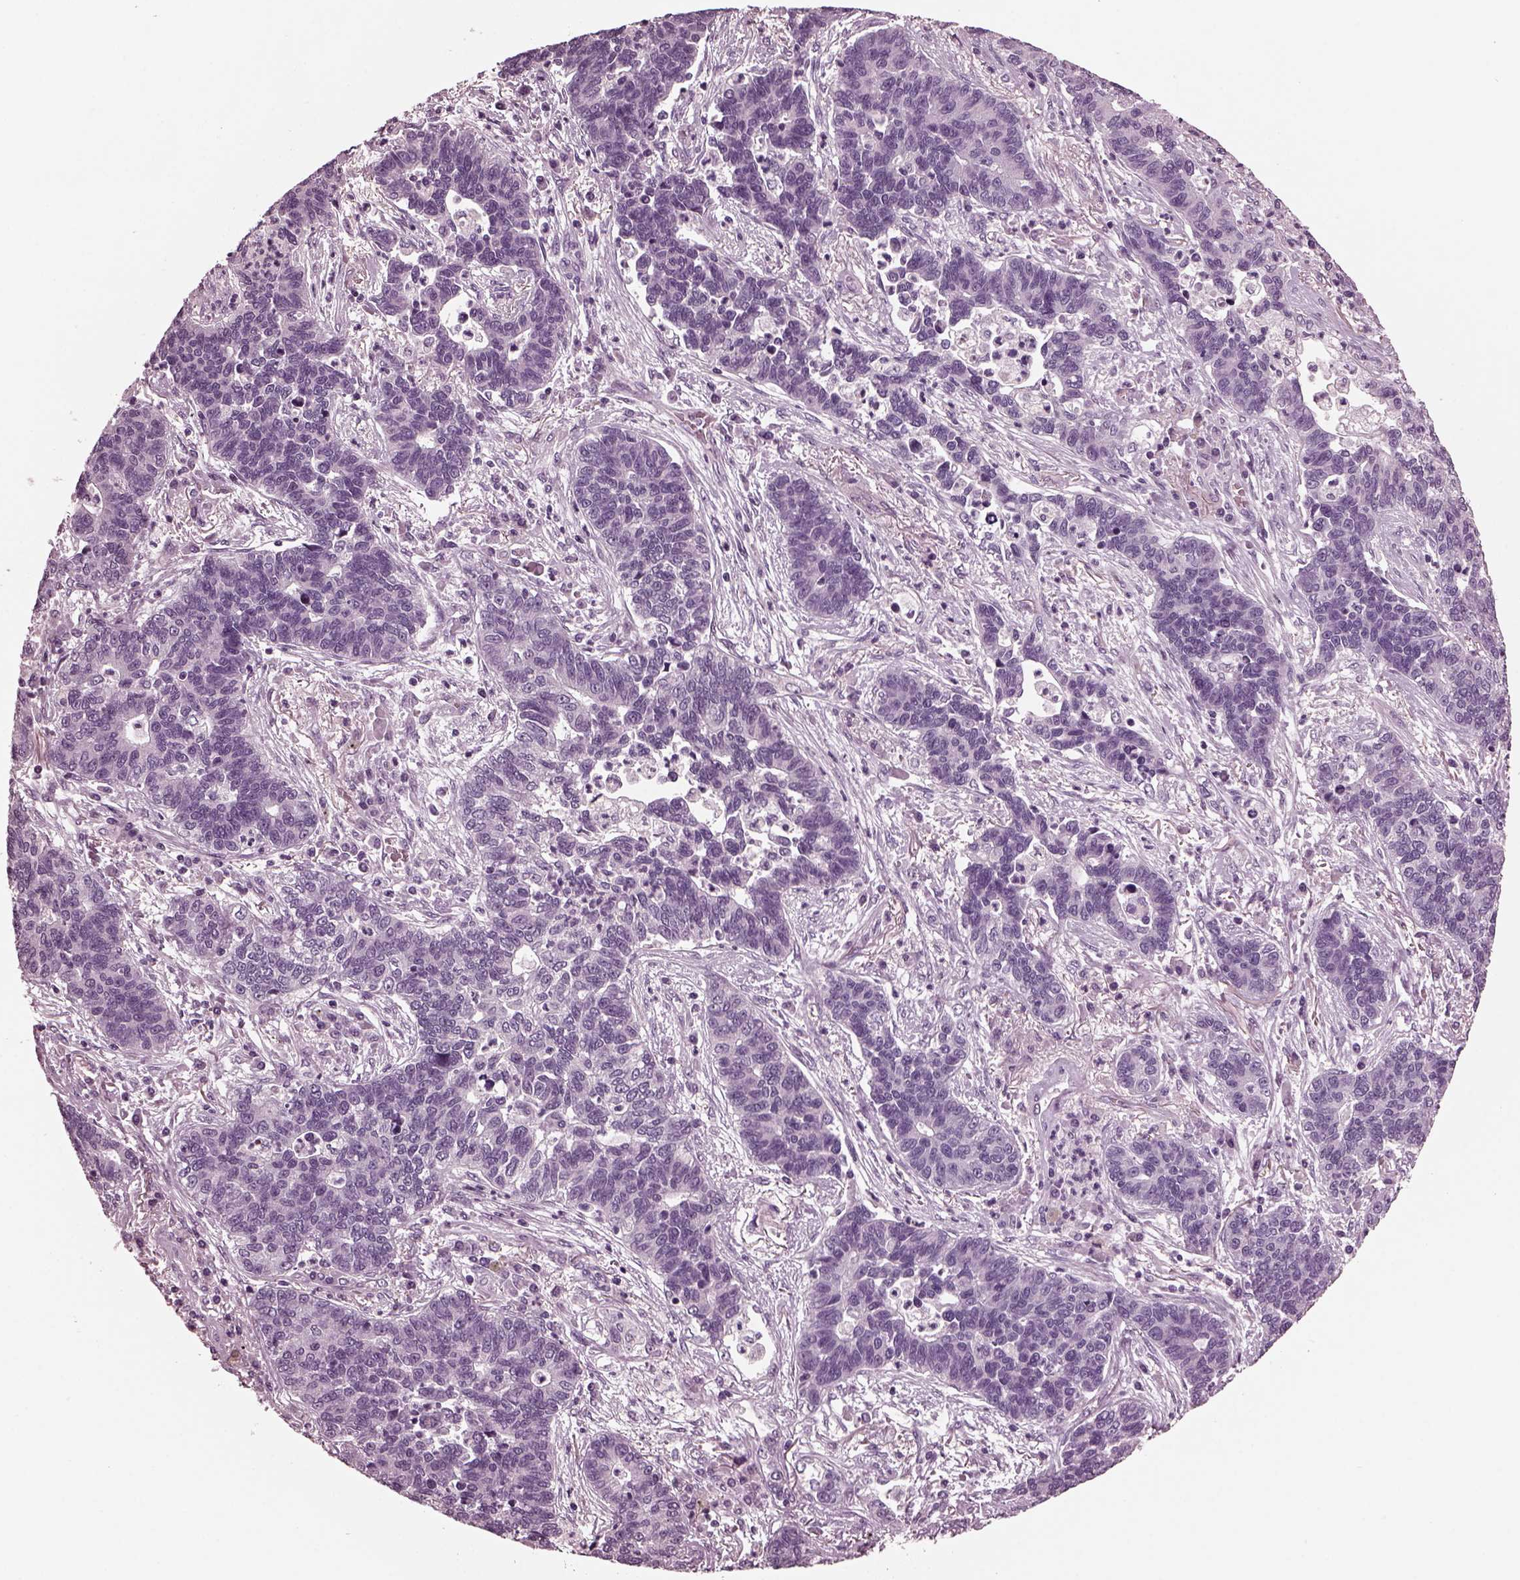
{"staining": {"intensity": "negative", "quantity": "none", "location": "none"}, "tissue": "lung cancer", "cell_type": "Tumor cells", "image_type": "cancer", "snomed": [{"axis": "morphology", "description": "Adenocarcinoma, NOS"}, {"axis": "topography", "description": "Lung"}], "caption": "High magnification brightfield microscopy of adenocarcinoma (lung) stained with DAB (3,3'-diaminobenzidine) (brown) and counterstained with hematoxylin (blue): tumor cells show no significant expression.", "gene": "MIB2", "patient": {"sex": "female", "age": 57}}